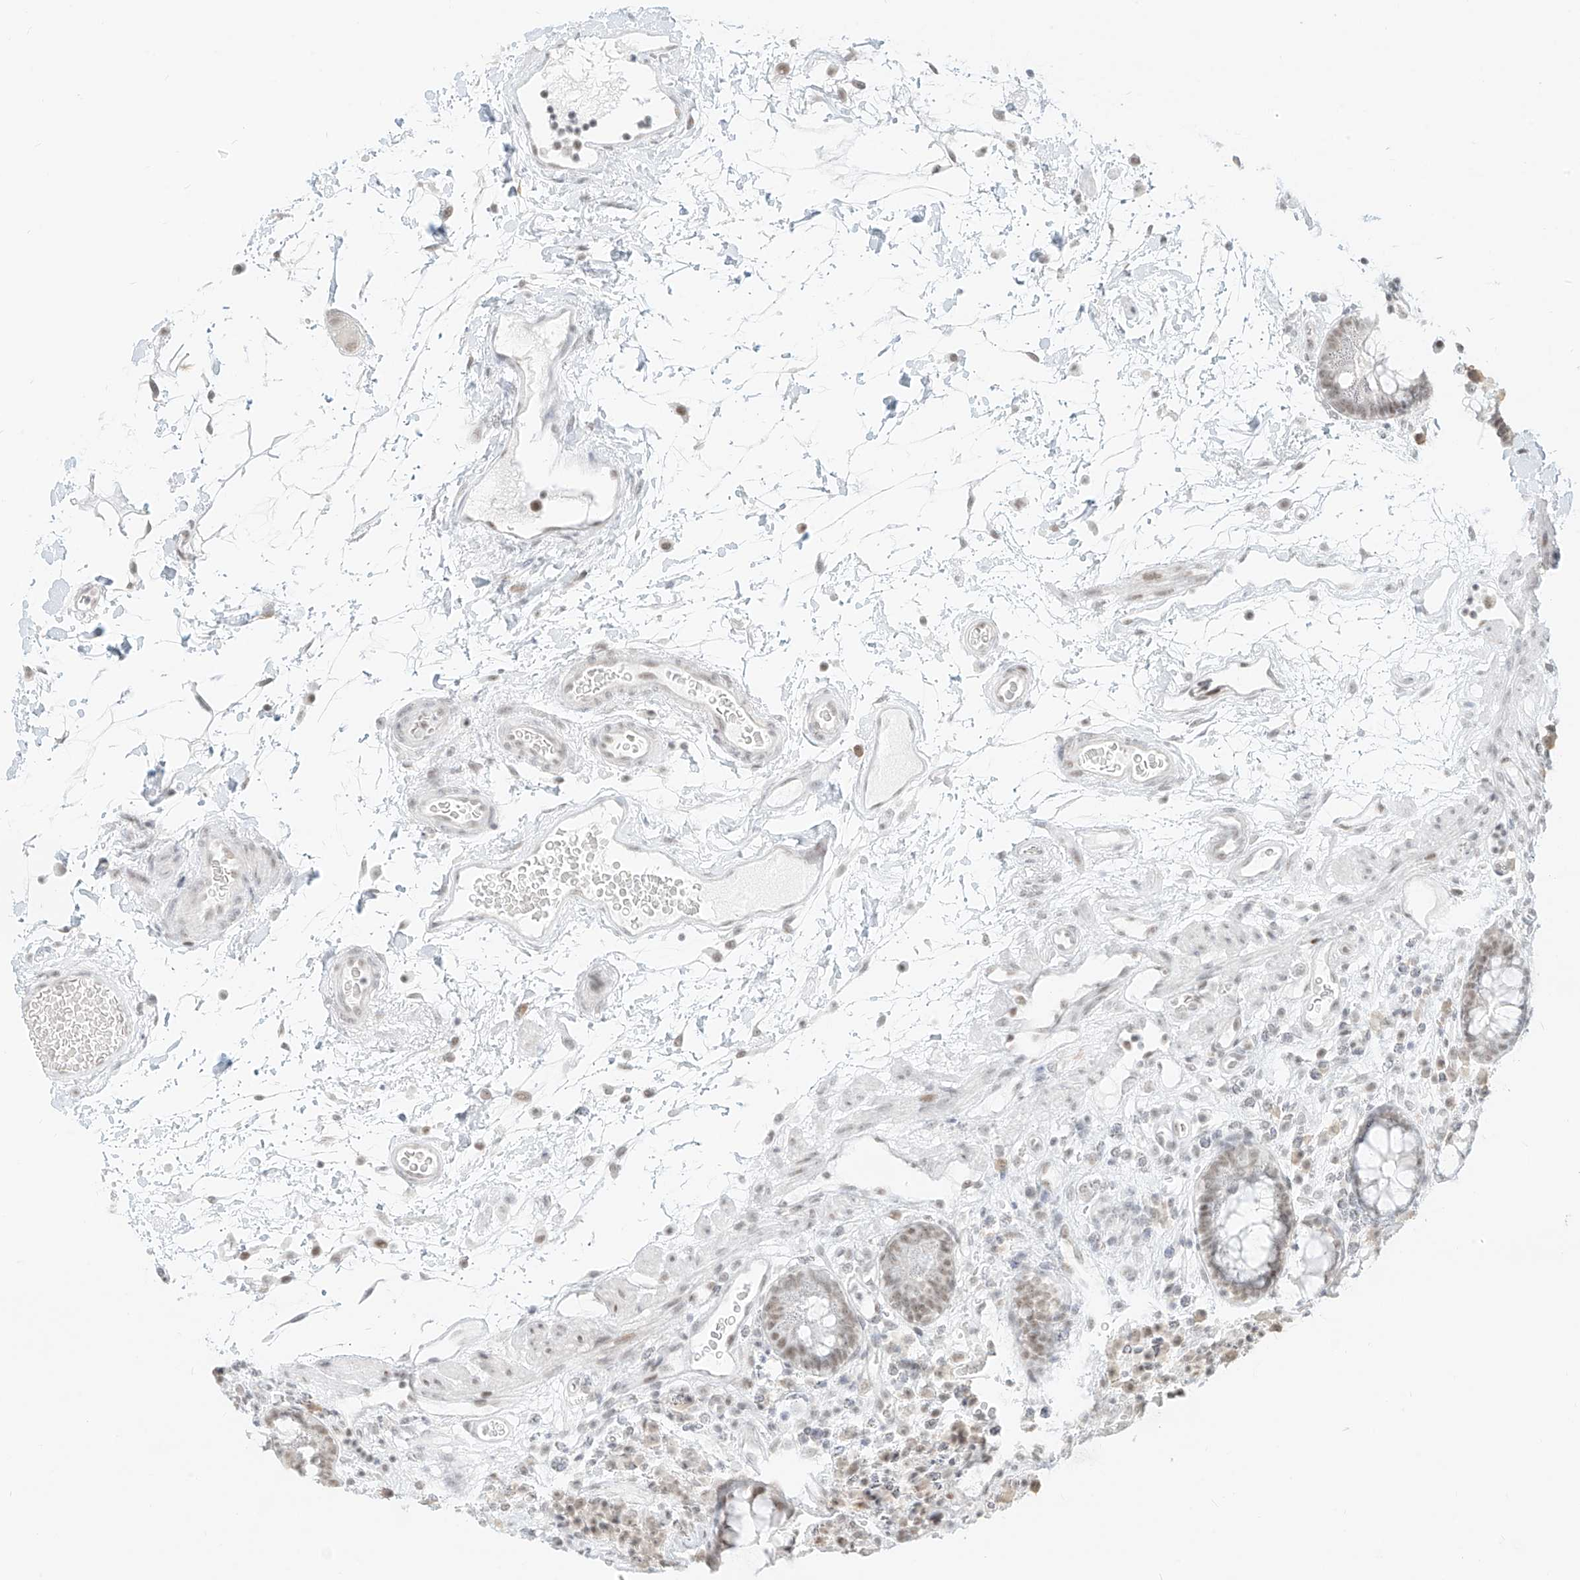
{"staining": {"intensity": "weak", "quantity": "25%-75%", "location": "nuclear"}, "tissue": "colon", "cell_type": "Endothelial cells", "image_type": "normal", "snomed": [{"axis": "morphology", "description": "Normal tissue, NOS"}, {"axis": "topography", "description": "Colon"}], "caption": "Immunohistochemistry staining of unremarkable colon, which shows low levels of weak nuclear staining in approximately 25%-75% of endothelial cells indicating weak nuclear protein positivity. The staining was performed using DAB (3,3'-diaminobenzidine) (brown) for protein detection and nuclei were counterstained in hematoxylin (blue).", "gene": "SUPT5H", "patient": {"sex": "female", "age": 79}}